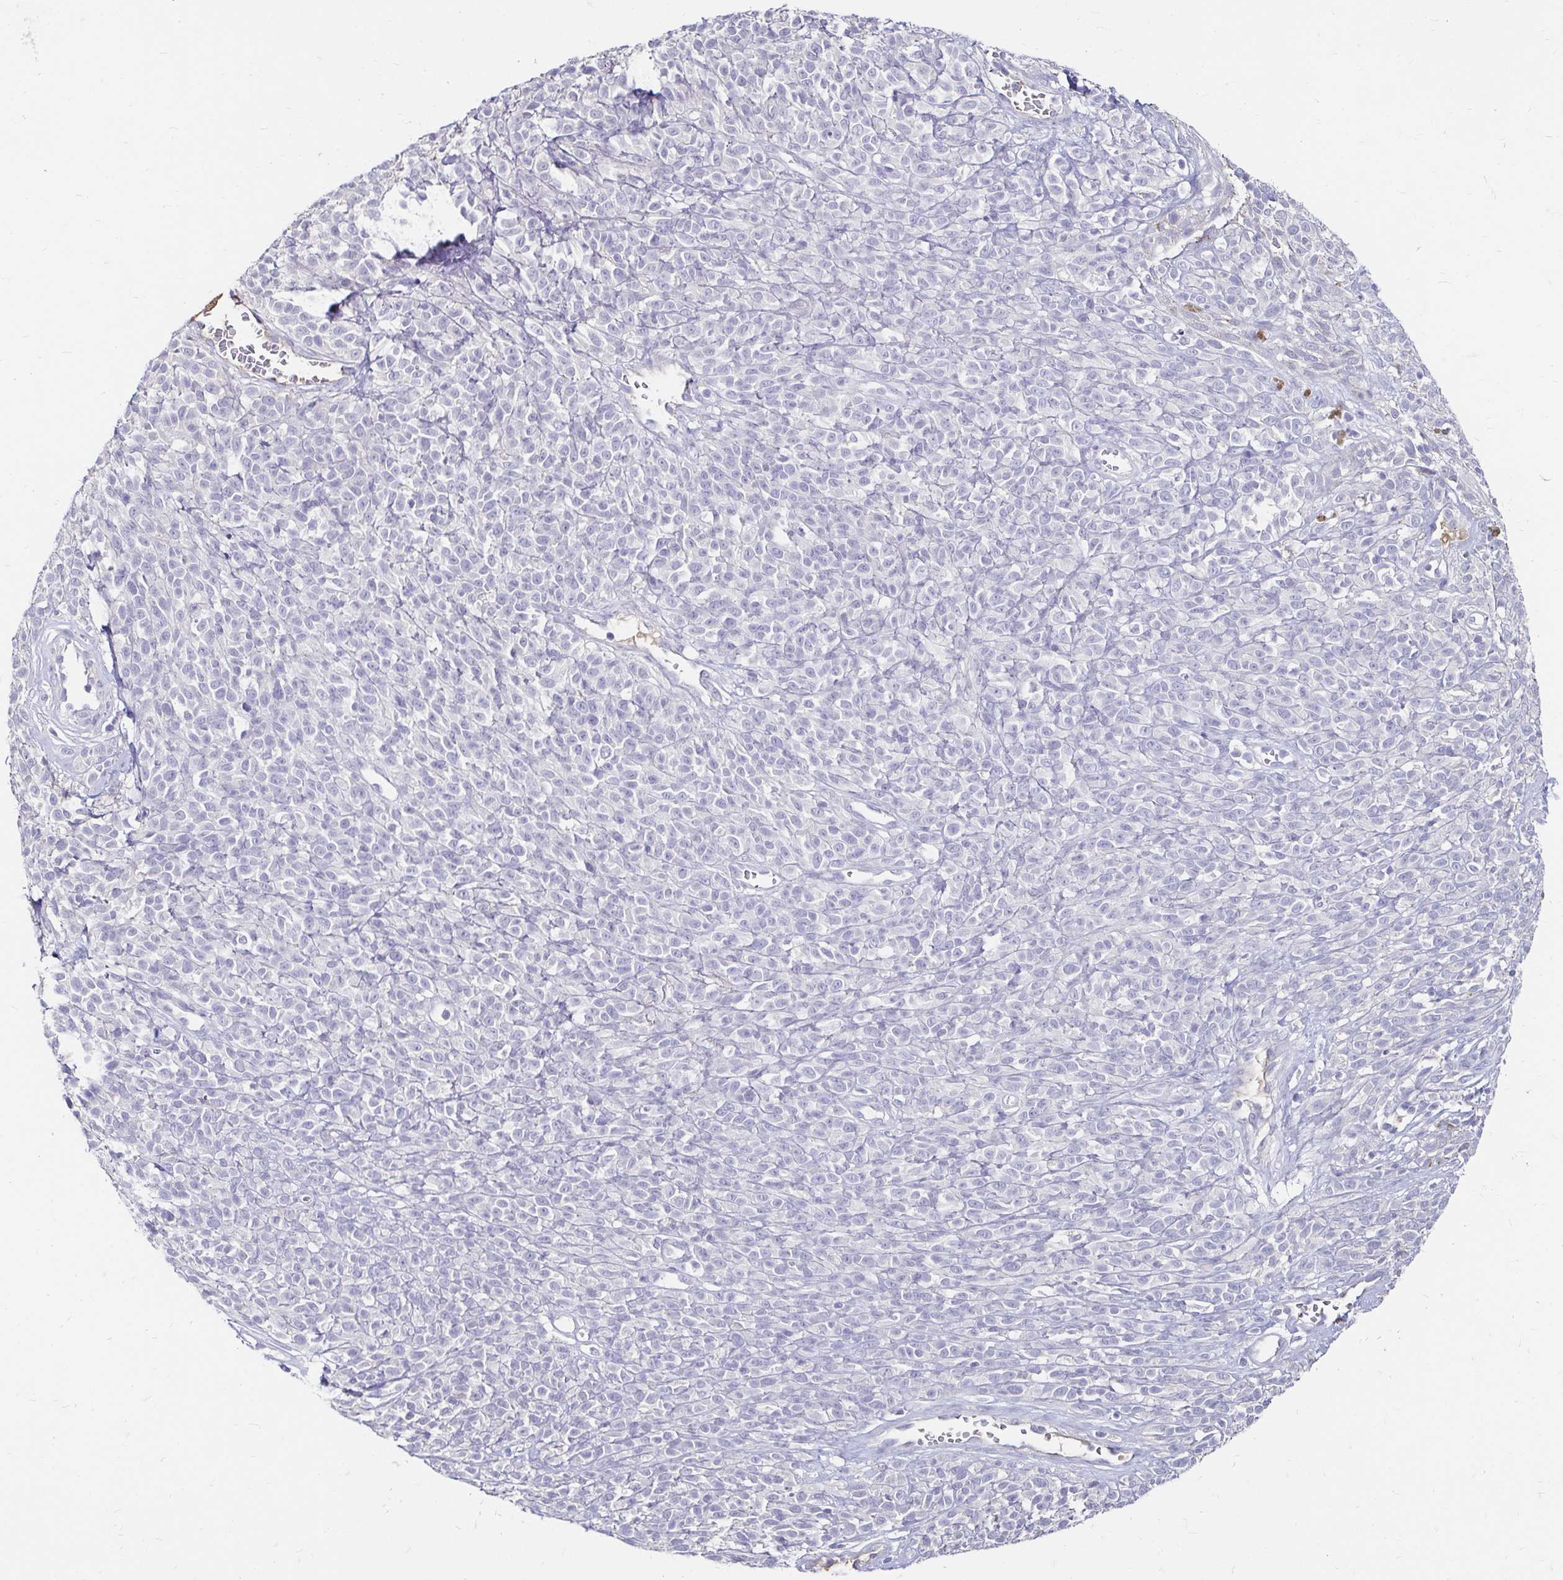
{"staining": {"intensity": "negative", "quantity": "none", "location": "none"}, "tissue": "melanoma", "cell_type": "Tumor cells", "image_type": "cancer", "snomed": [{"axis": "morphology", "description": "Malignant melanoma, NOS"}, {"axis": "topography", "description": "Skin"}, {"axis": "topography", "description": "Skin of trunk"}], "caption": "Immunohistochemistry micrograph of neoplastic tissue: melanoma stained with DAB (3,3'-diaminobenzidine) demonstrates no significant protein expression in tumor cells. Nuclei are stained in blue.", "gene": "SCG3", "patient": {"sex": "male", "age": 74}}